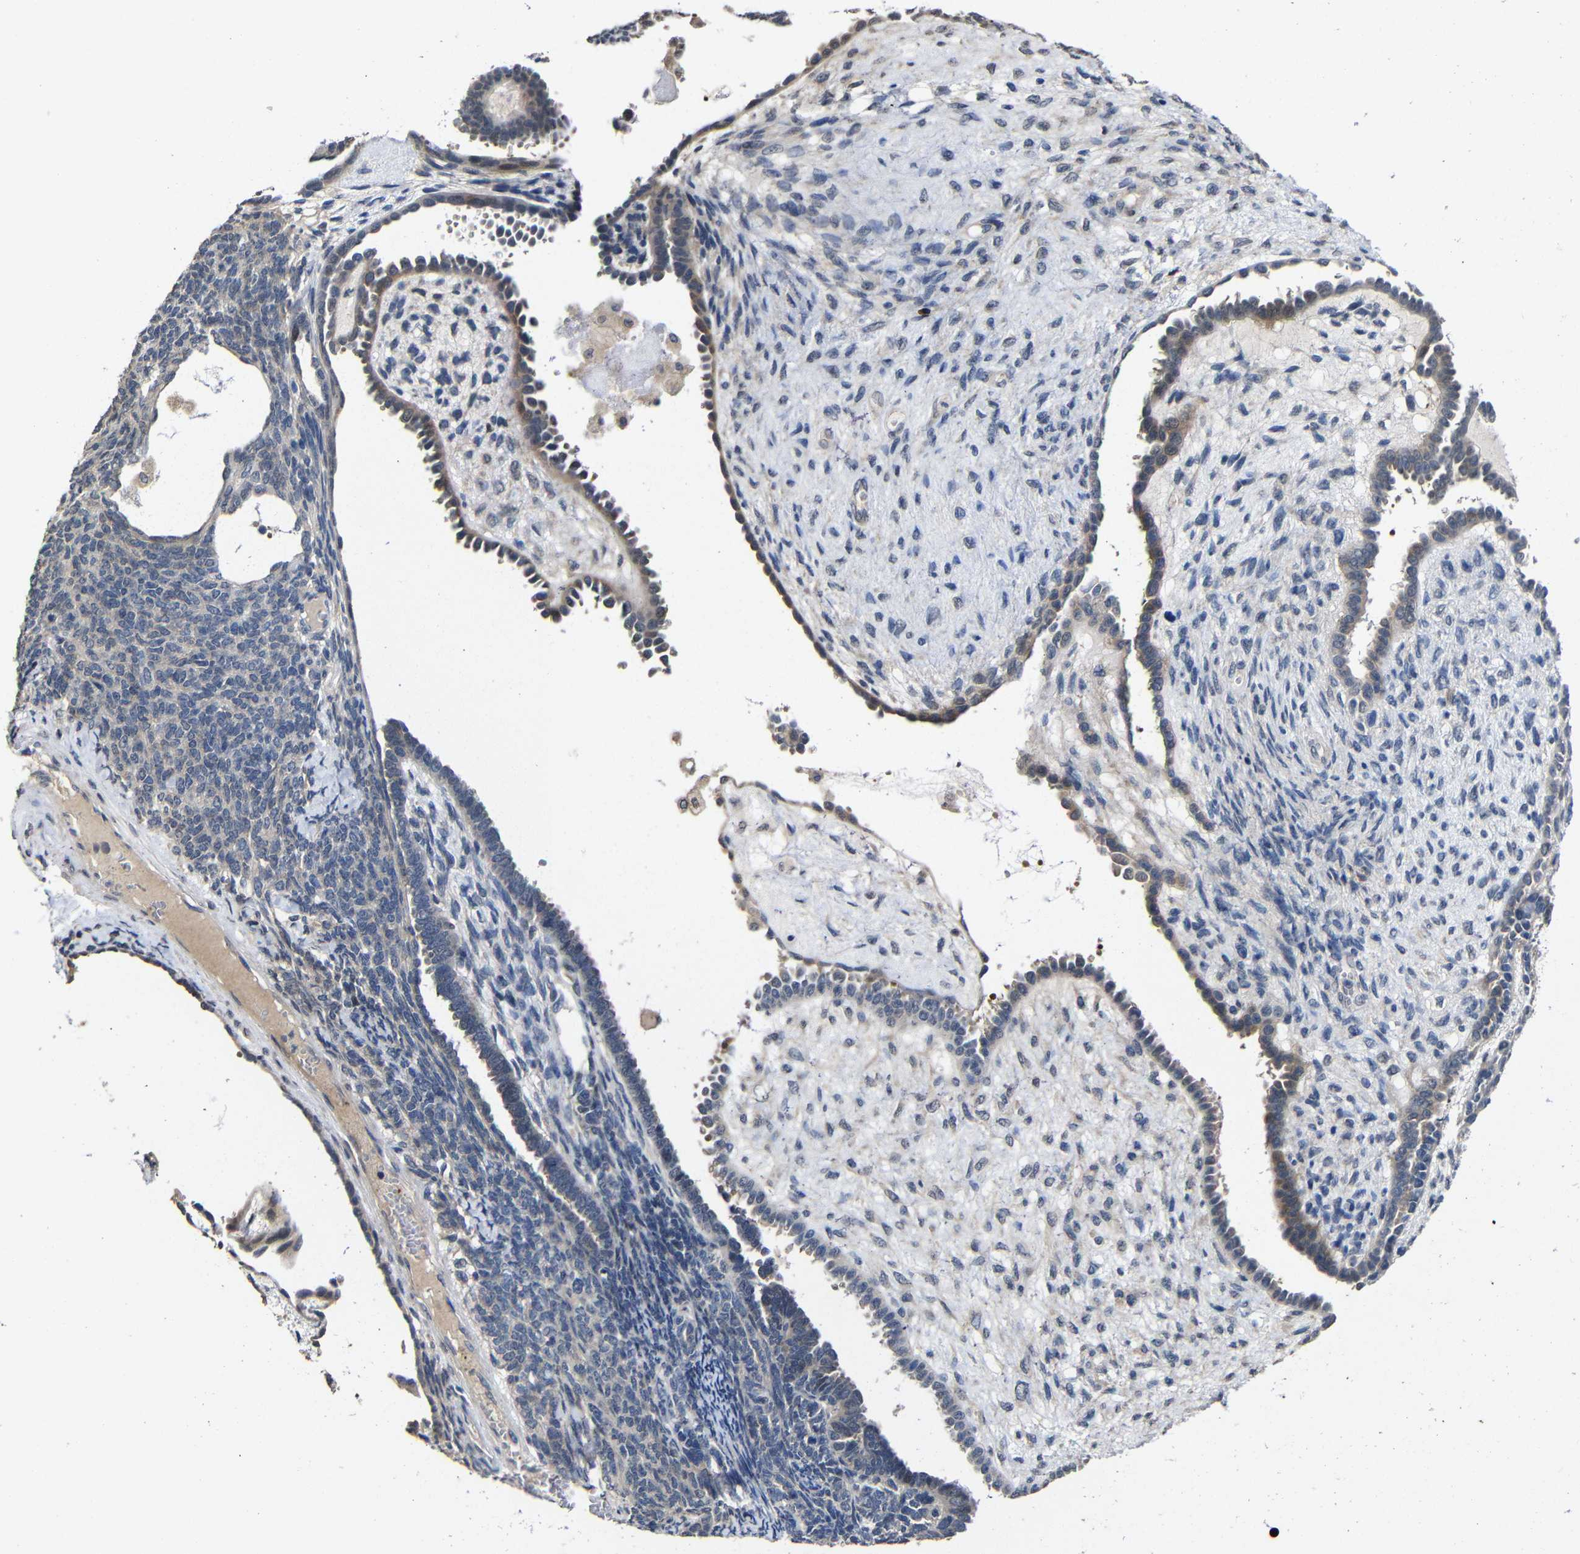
{"staining": {"intensity": "weak", "quantity": "<25%", "location": "cytoplasmic/membranous"}, "tissue": "endometrial cancer", "cell_type": "Tumor cells", "image_type": "cancer", "snomed": [{"axis": "morphology", "description": "Neoplasm, malignant, NOS"}, {"axis": "topography", "description": "Endometrium"}], "caption": "Malignant neoplasm (endometrial) was stained to show a protein in brown. There is no significant positivity in tumor cells.", "gene": "ATG12", "patient": {"sex": "female", "age": 74}}